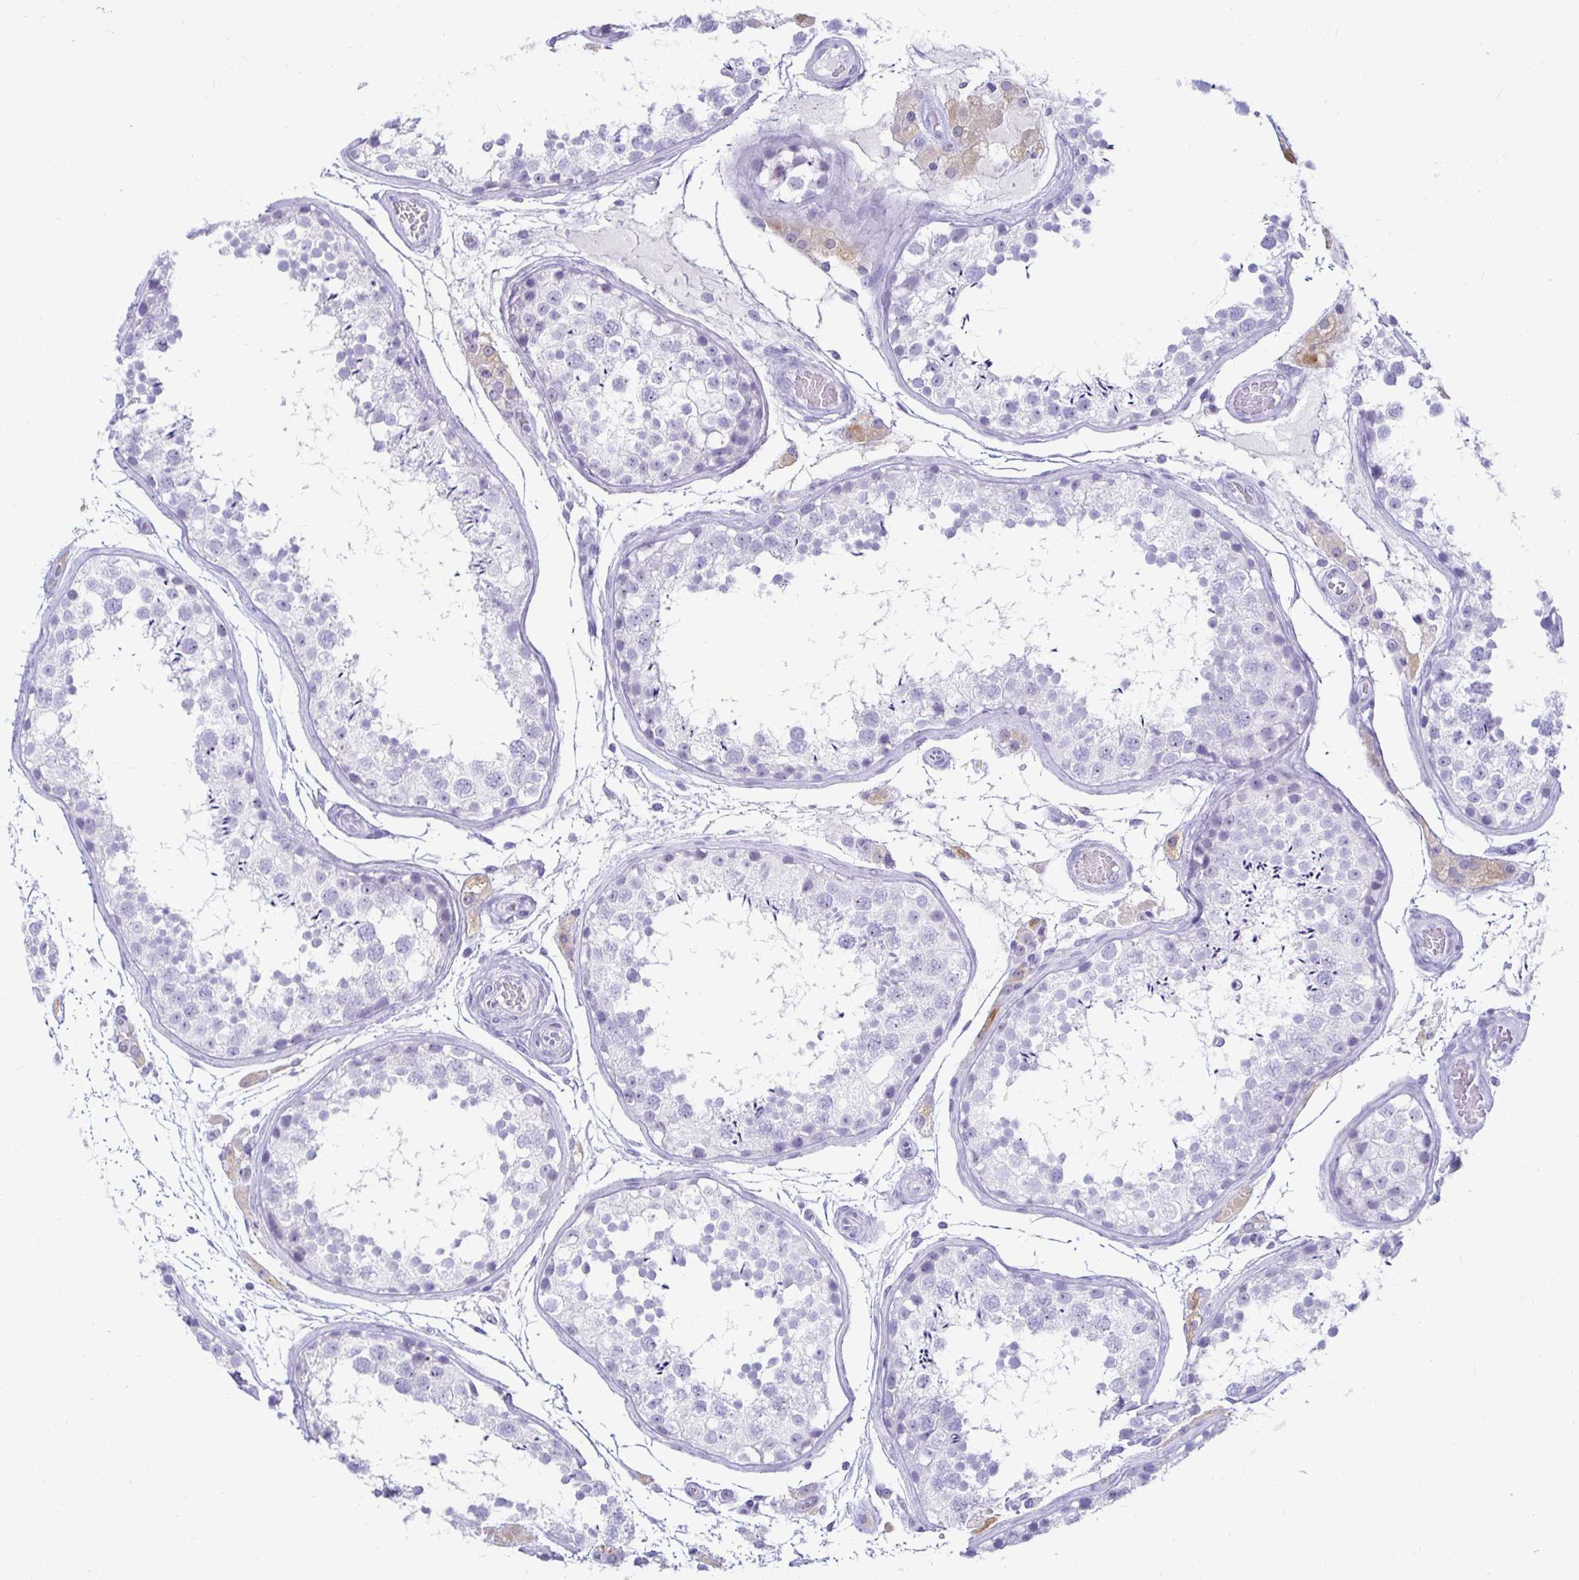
{"staining": {"intensity": "negative", "quantity": "none", "location": "none"}, "tissue": "testis", "cell_type": "Cells in seminiferous ducts", "image_type": "normal", "snomed": [{"axis": "morphology", "description": "Normal tissue, NOS"}, {"axis": "topography", "description": "Testis"}], "caption": "High power microscopy micrograph of an immunohistochemistry (IHC) micrograph of benign testis, revealing no significant expression in cells in seminiferous ducts.", "gene": "CST6", "patient": {"sex": "male", "age": 29}}